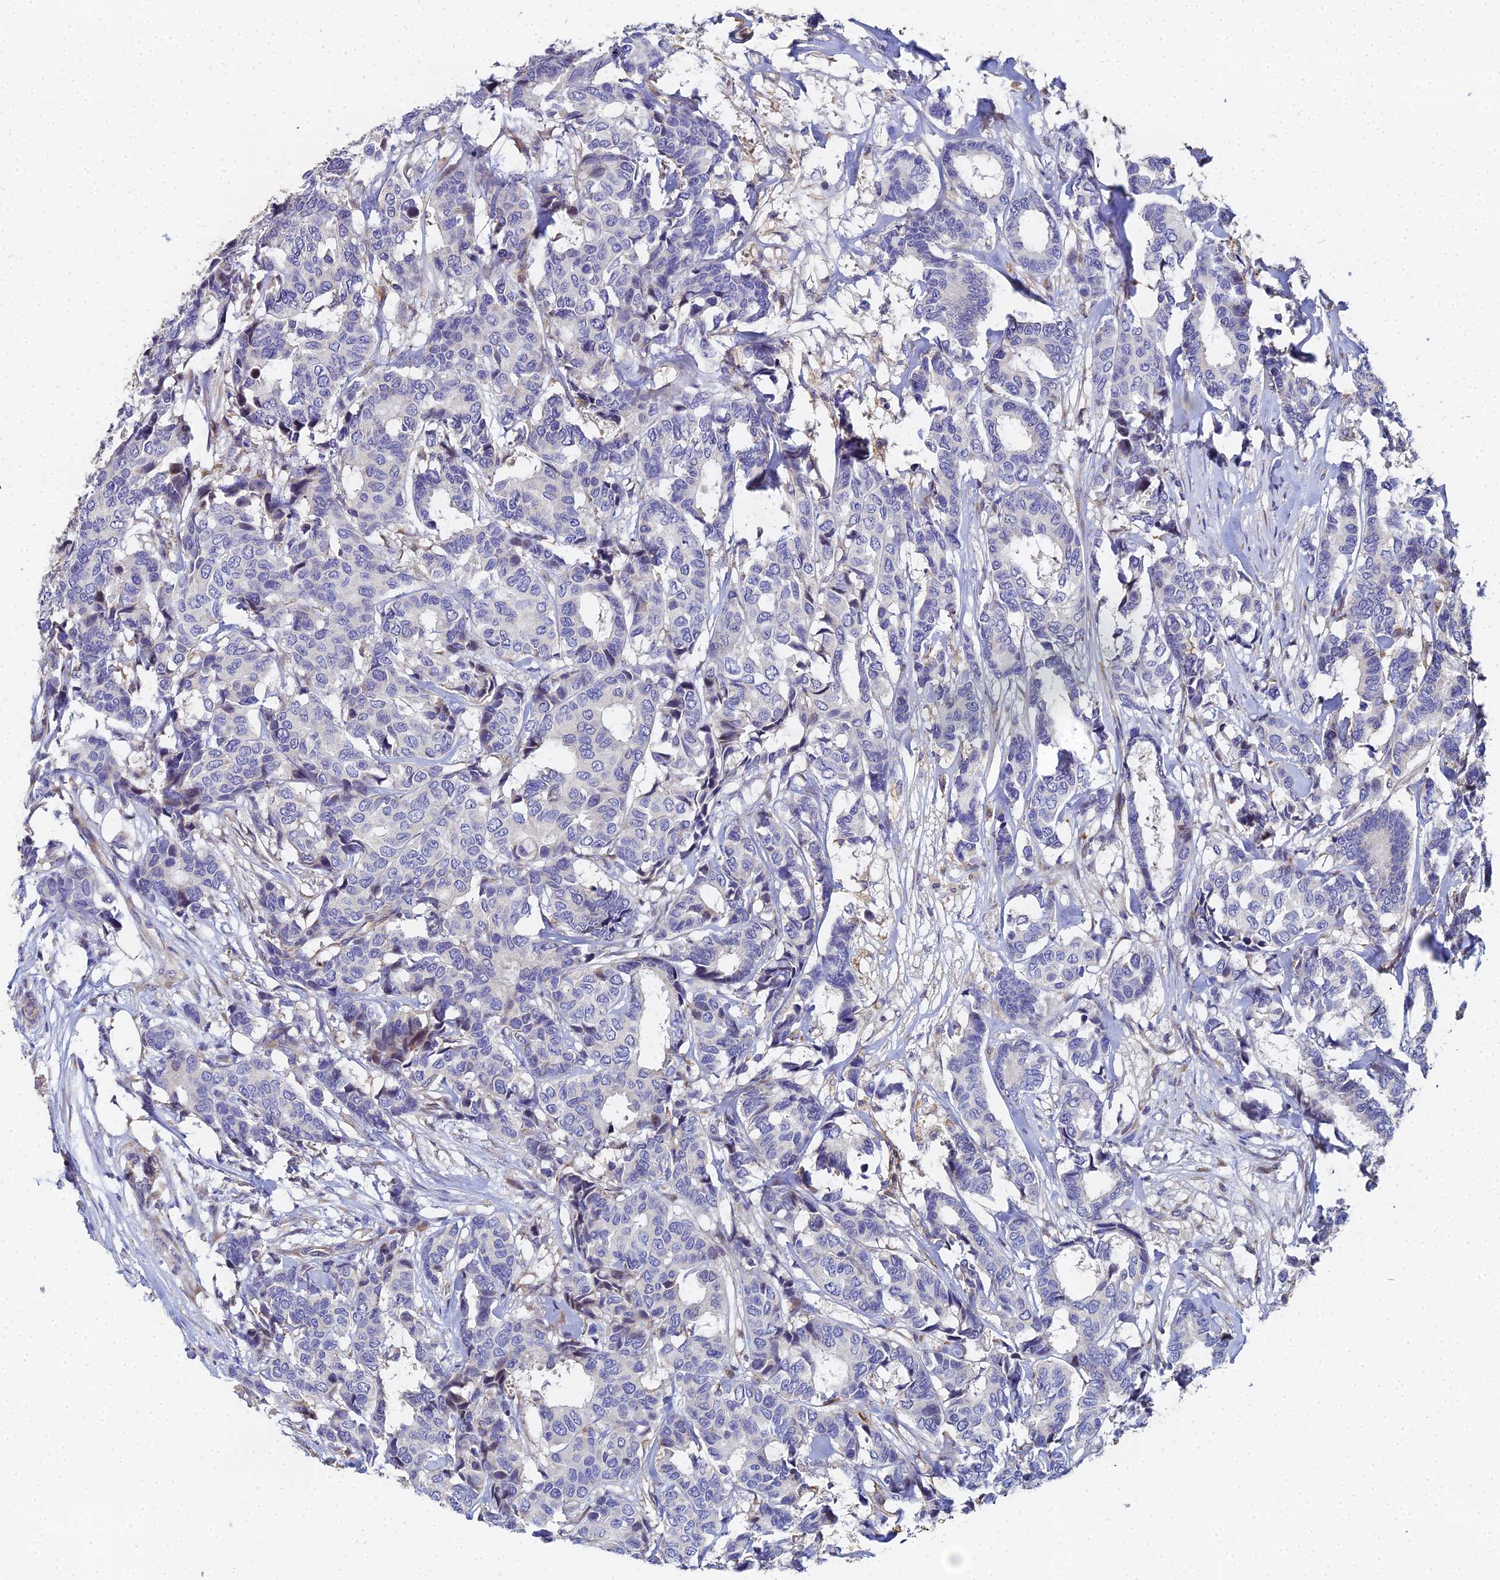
{"staining": {"intensity": "weak", "quantity": "<25%", "location": "cytoplasmic/membranous"}, "tissue": "breast cancer", "cell_type": "Tumor cells", "image_type": "cancer", "snomed": [{"axis": "morphology", "description": "Duct carcinoma"}, {"axis": "topography", "description": "Breast"}], "caption": "There is no significant positivity in tumor cells of breast infiltrating ductal carcinoma.", "gene": "ENSG00000268674", "patient": {"sex": "female", "age": 87}}